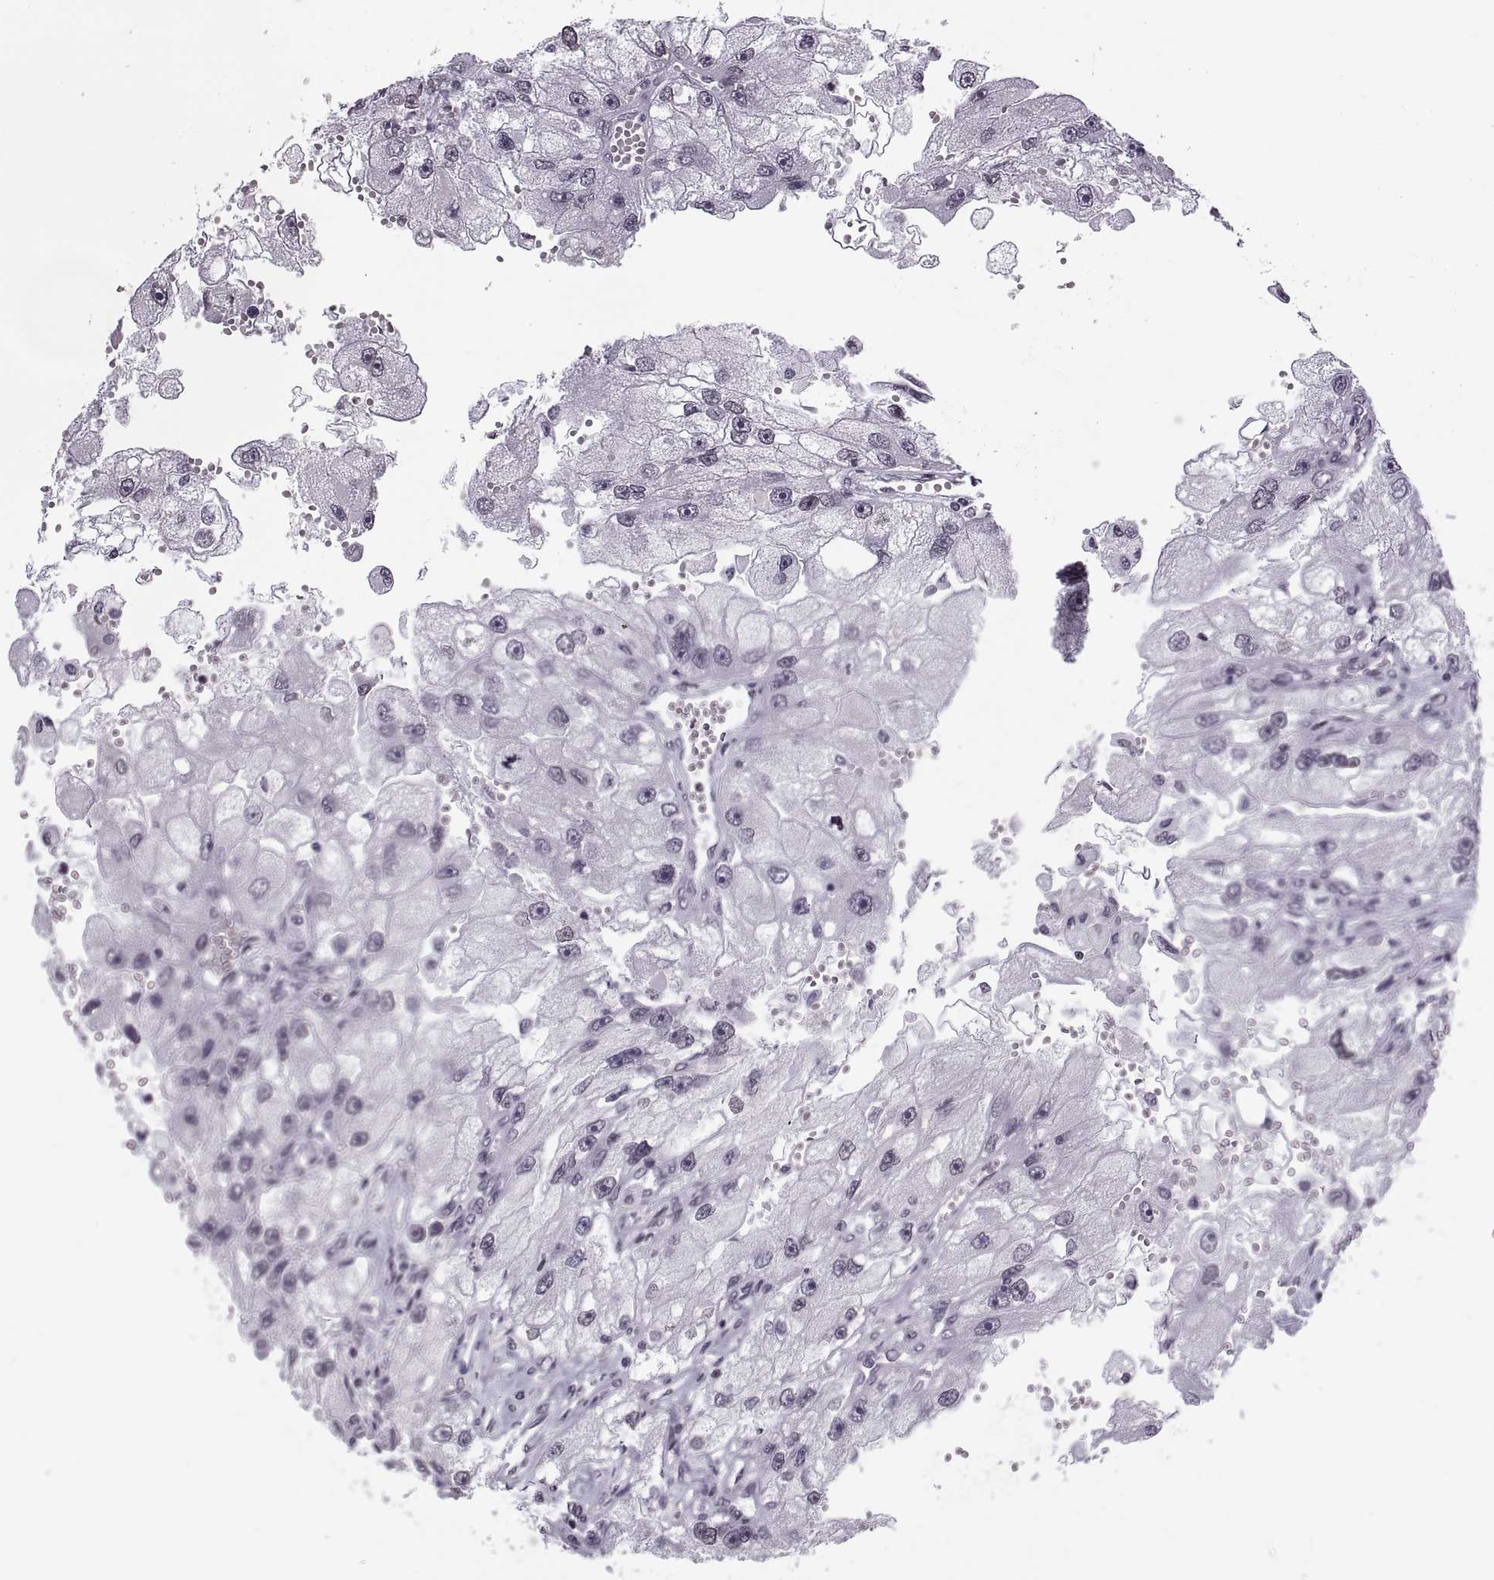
{"staining": {"intensity": "negative", "quantity": "none", "location": "none"}, "tissue": "renal cancer", "cell_type": "Tumor cells", "image_type": "cancer", "snomed": [{"axis": "morphology", "description": "Adenocarcinoma, NOS"}, {"axis": "topography", "description": "Kidney"}], "caption": "Tumor cells show no significant positivity in renal cancer (adenocarcinoma). (DAB immunohistochemistry visualized using brightfield microscopy, high magnification).", "gene": "H1-8", "patient": {"sex": "male", "age": 63}}